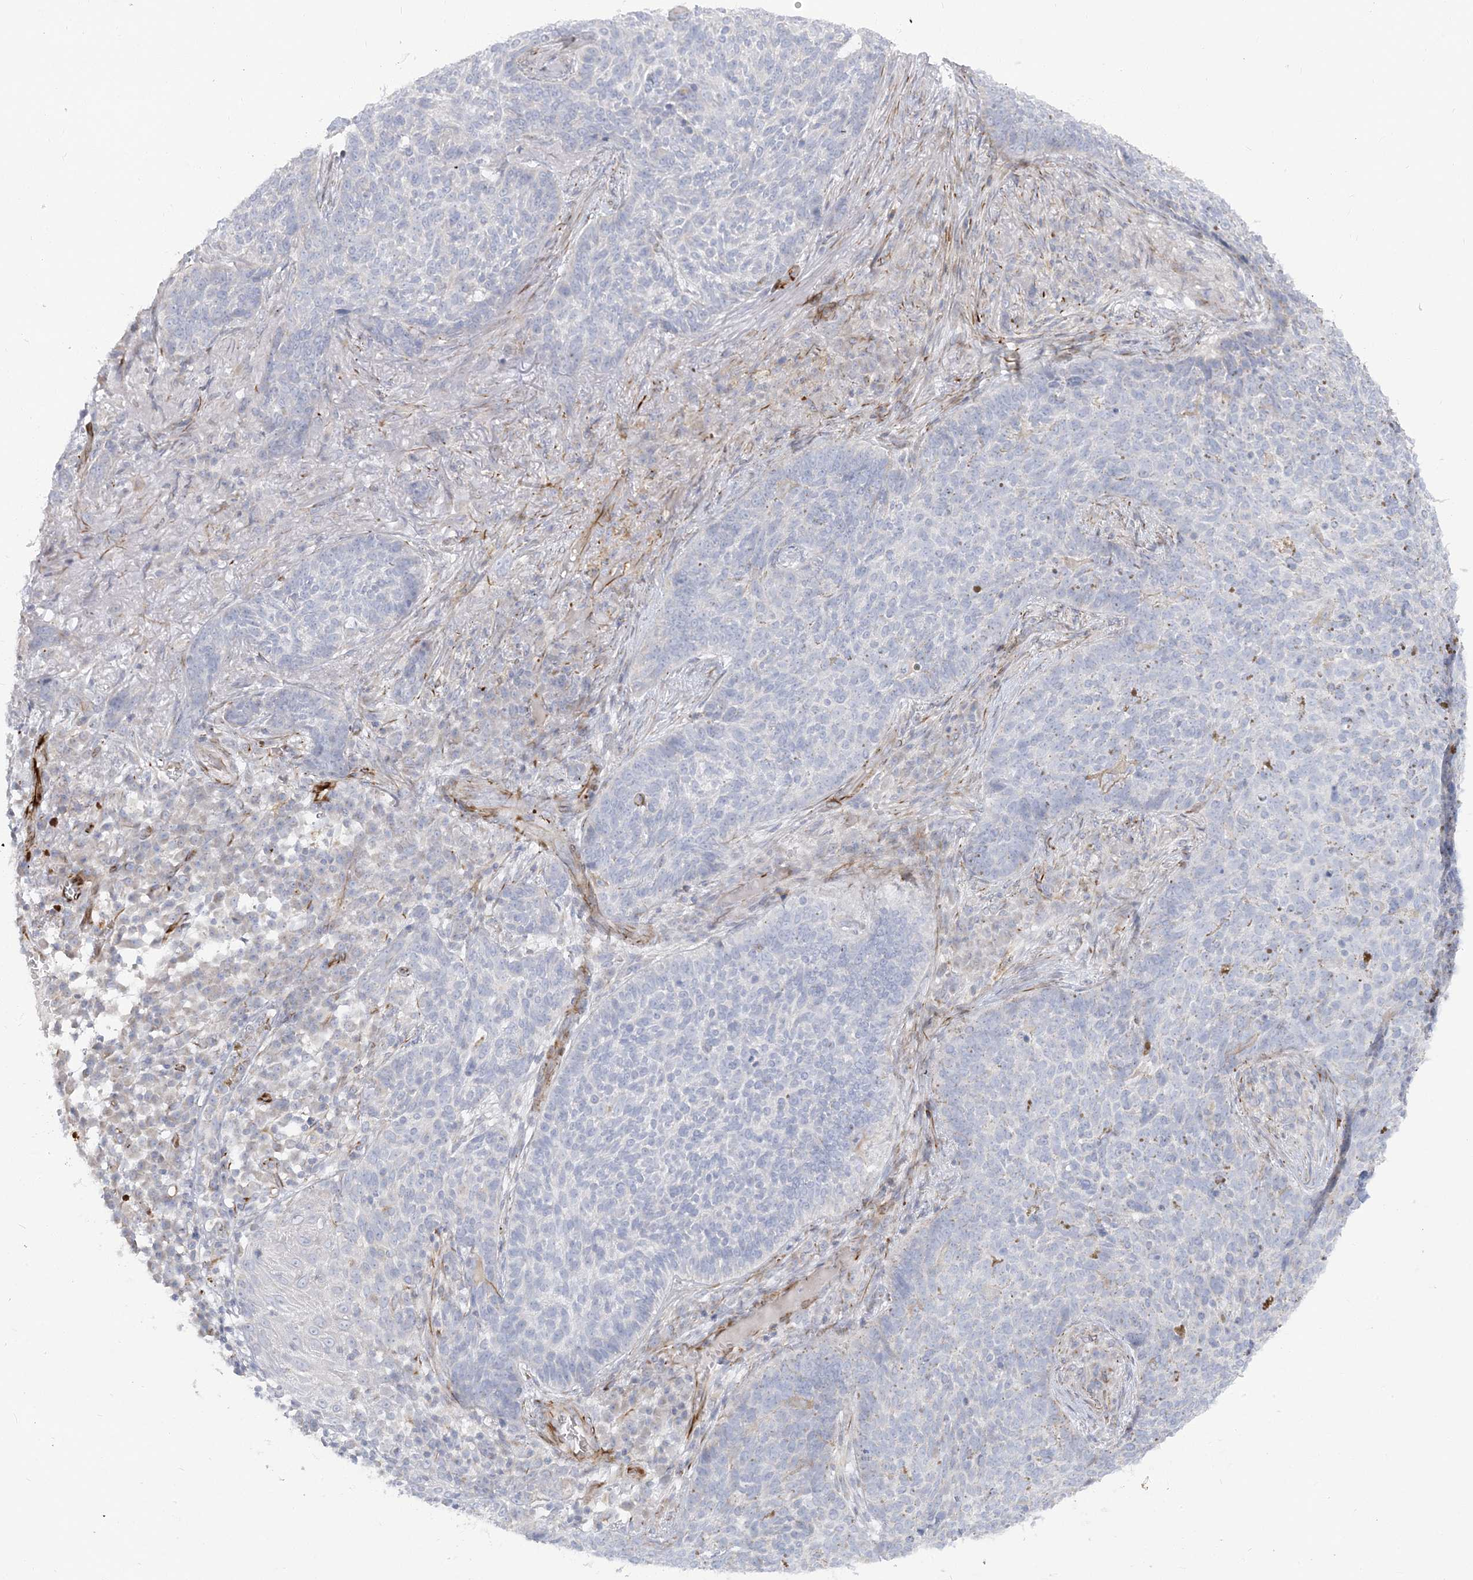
{"staining": {"intensity": "negative", "quantity": "none", "location": "none"}, "tissue": "skin cancer", "cell_type": "Tumor cells", "image_type": "cancer", "snomed": [{"axis": "morphology", "description": "Basal cell carcinoma"}, {"axis": "topography", "description": "Skin"}], "caption": "Immunohistochemical staining of human skin cancer (basal cell carcinoma) demonstrates no significant expression in tumor cells.", "gene": "GPAT2", "patient": {"sex": "male", "age": 85}}